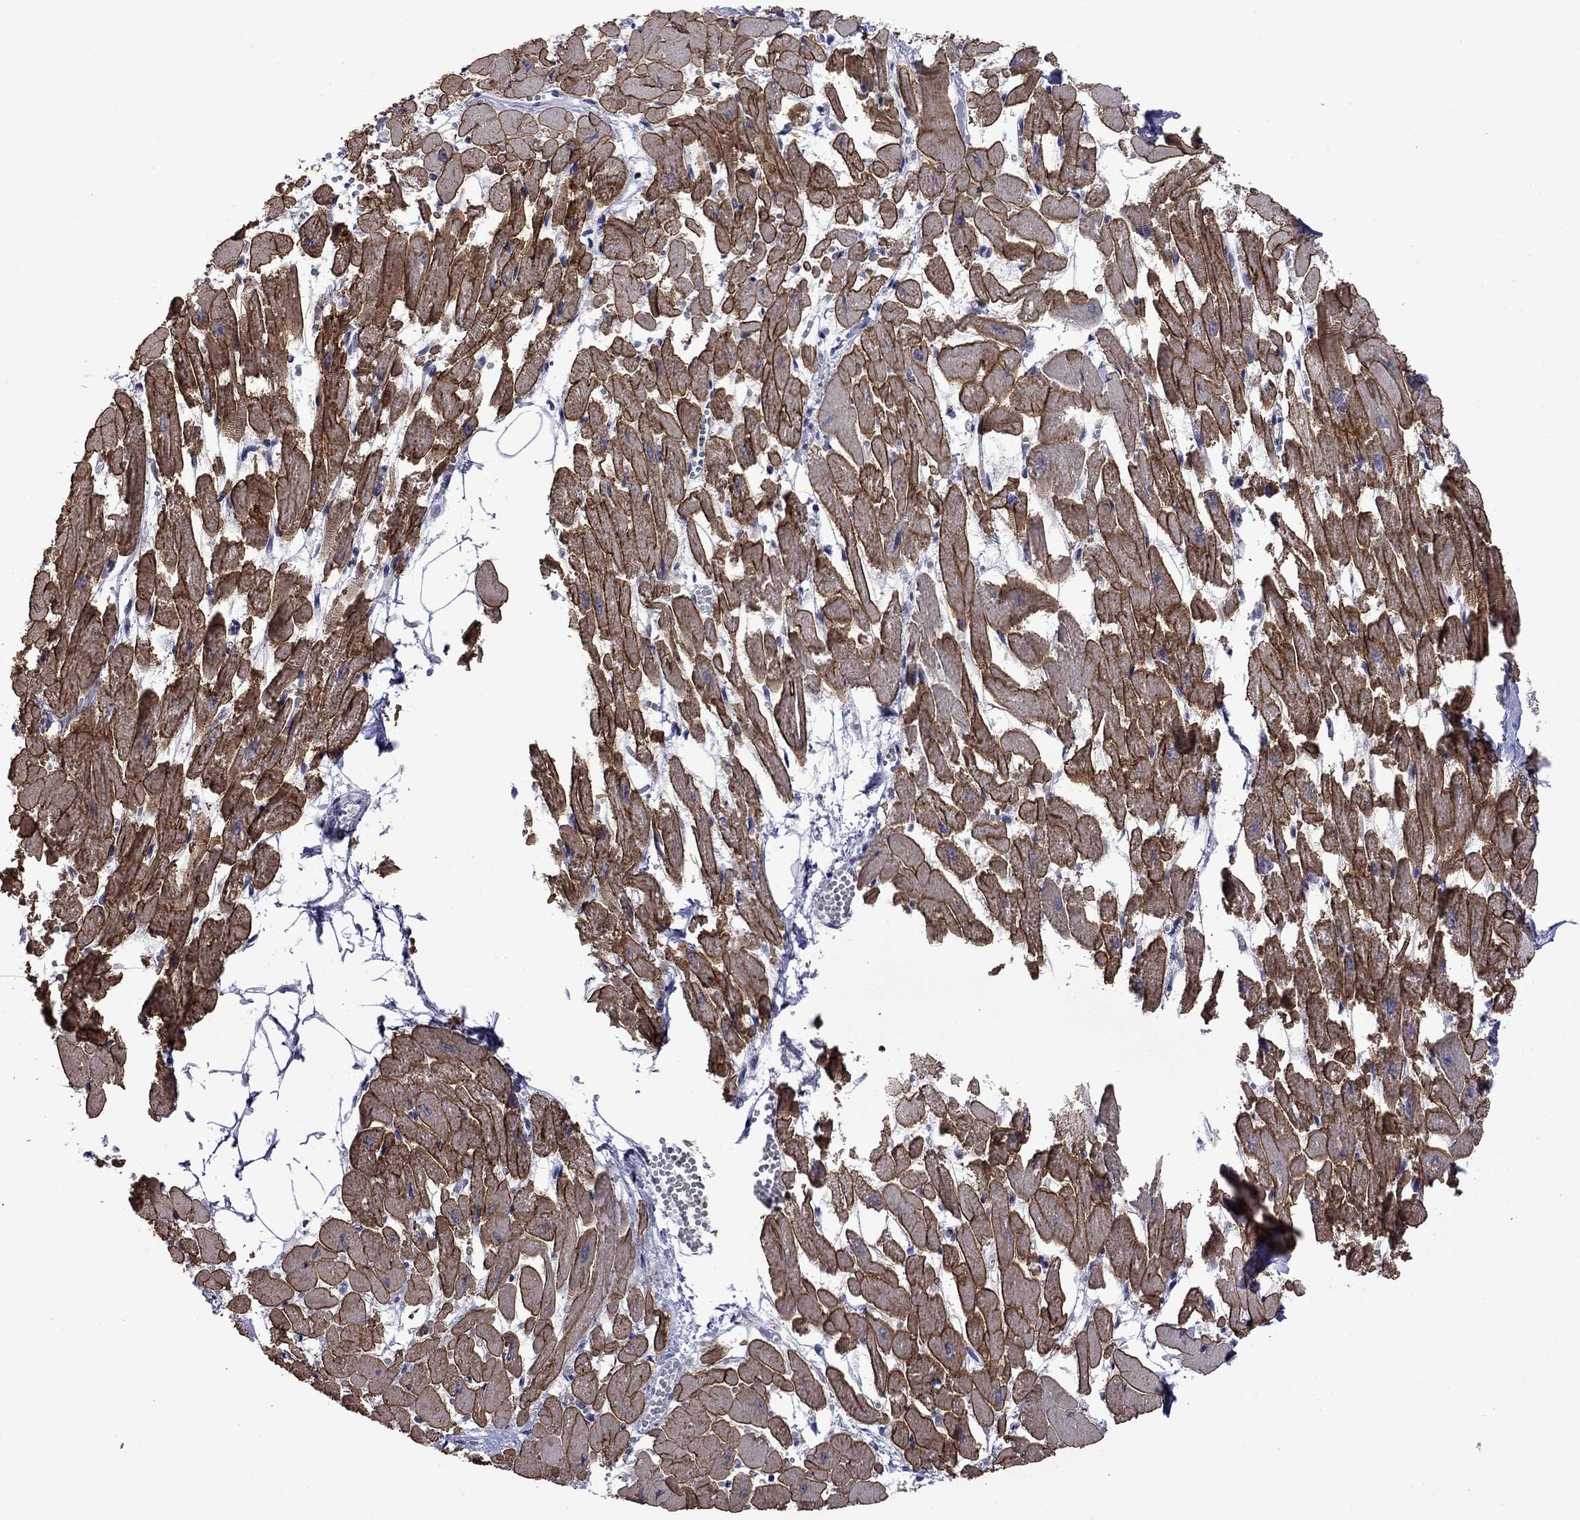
{"staining": {"intensity": "strong", "quantity": ">75%", "location": "cytoplasmic/membranous"}, "tissue": "heart muscle", "cell_type": "Cardiomyocytes", "image_type": "normal", "snomed": [{"axis": "morphology", "description": "Normal tissue, NOS"}, {"axis": "topography", "description": "Heart"}], "caption": "Strong cytoplasmic/membranous staining is appreciated in approximately >75% of cardiomyocytes in normal heart muscle.", "gene": "LMO7", "patient": {"sex": "female", "age": 52}}